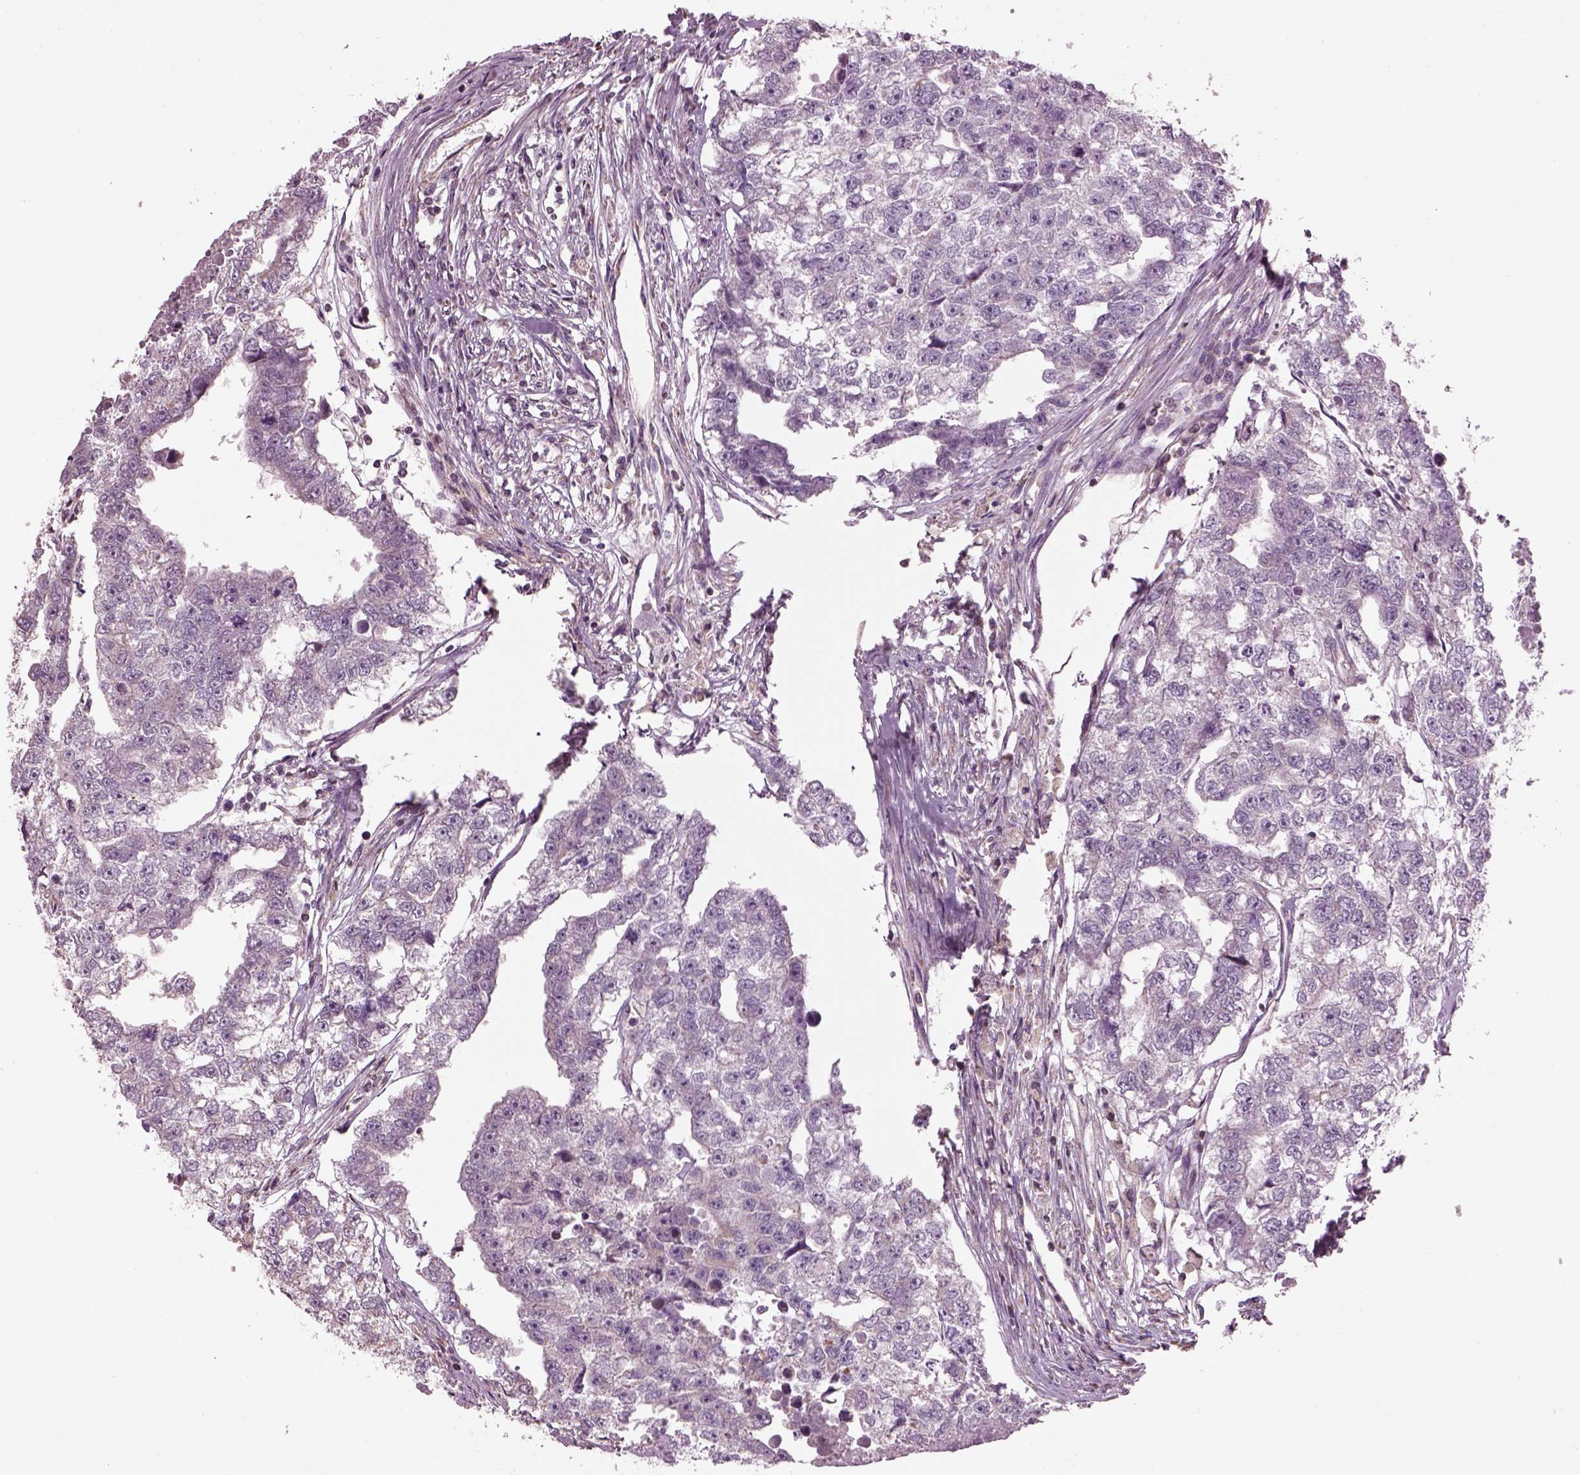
{"staining": {"intensity": "negative", "quantity": "none", "location": "none"}, "tissue": "testis cancer", "cell_type": "Tumor cells", "image_type": "cancer", "snomed": [{"axis": "morphology", "description": "Carcinoma, Embryonal, NOS"}, {"axis": "morphology", "description": "Teratoma, malignant, NOS"}, {"axis": "topography", "description": "Testis"}], "caption": "Testis cancer (malignant teratoma) stained for a protein using immunohistochemistry (IHC) displays no positivity tumor cells.", "gene": "SPATA7", "patient": {"sex": "male", "age": 44}}